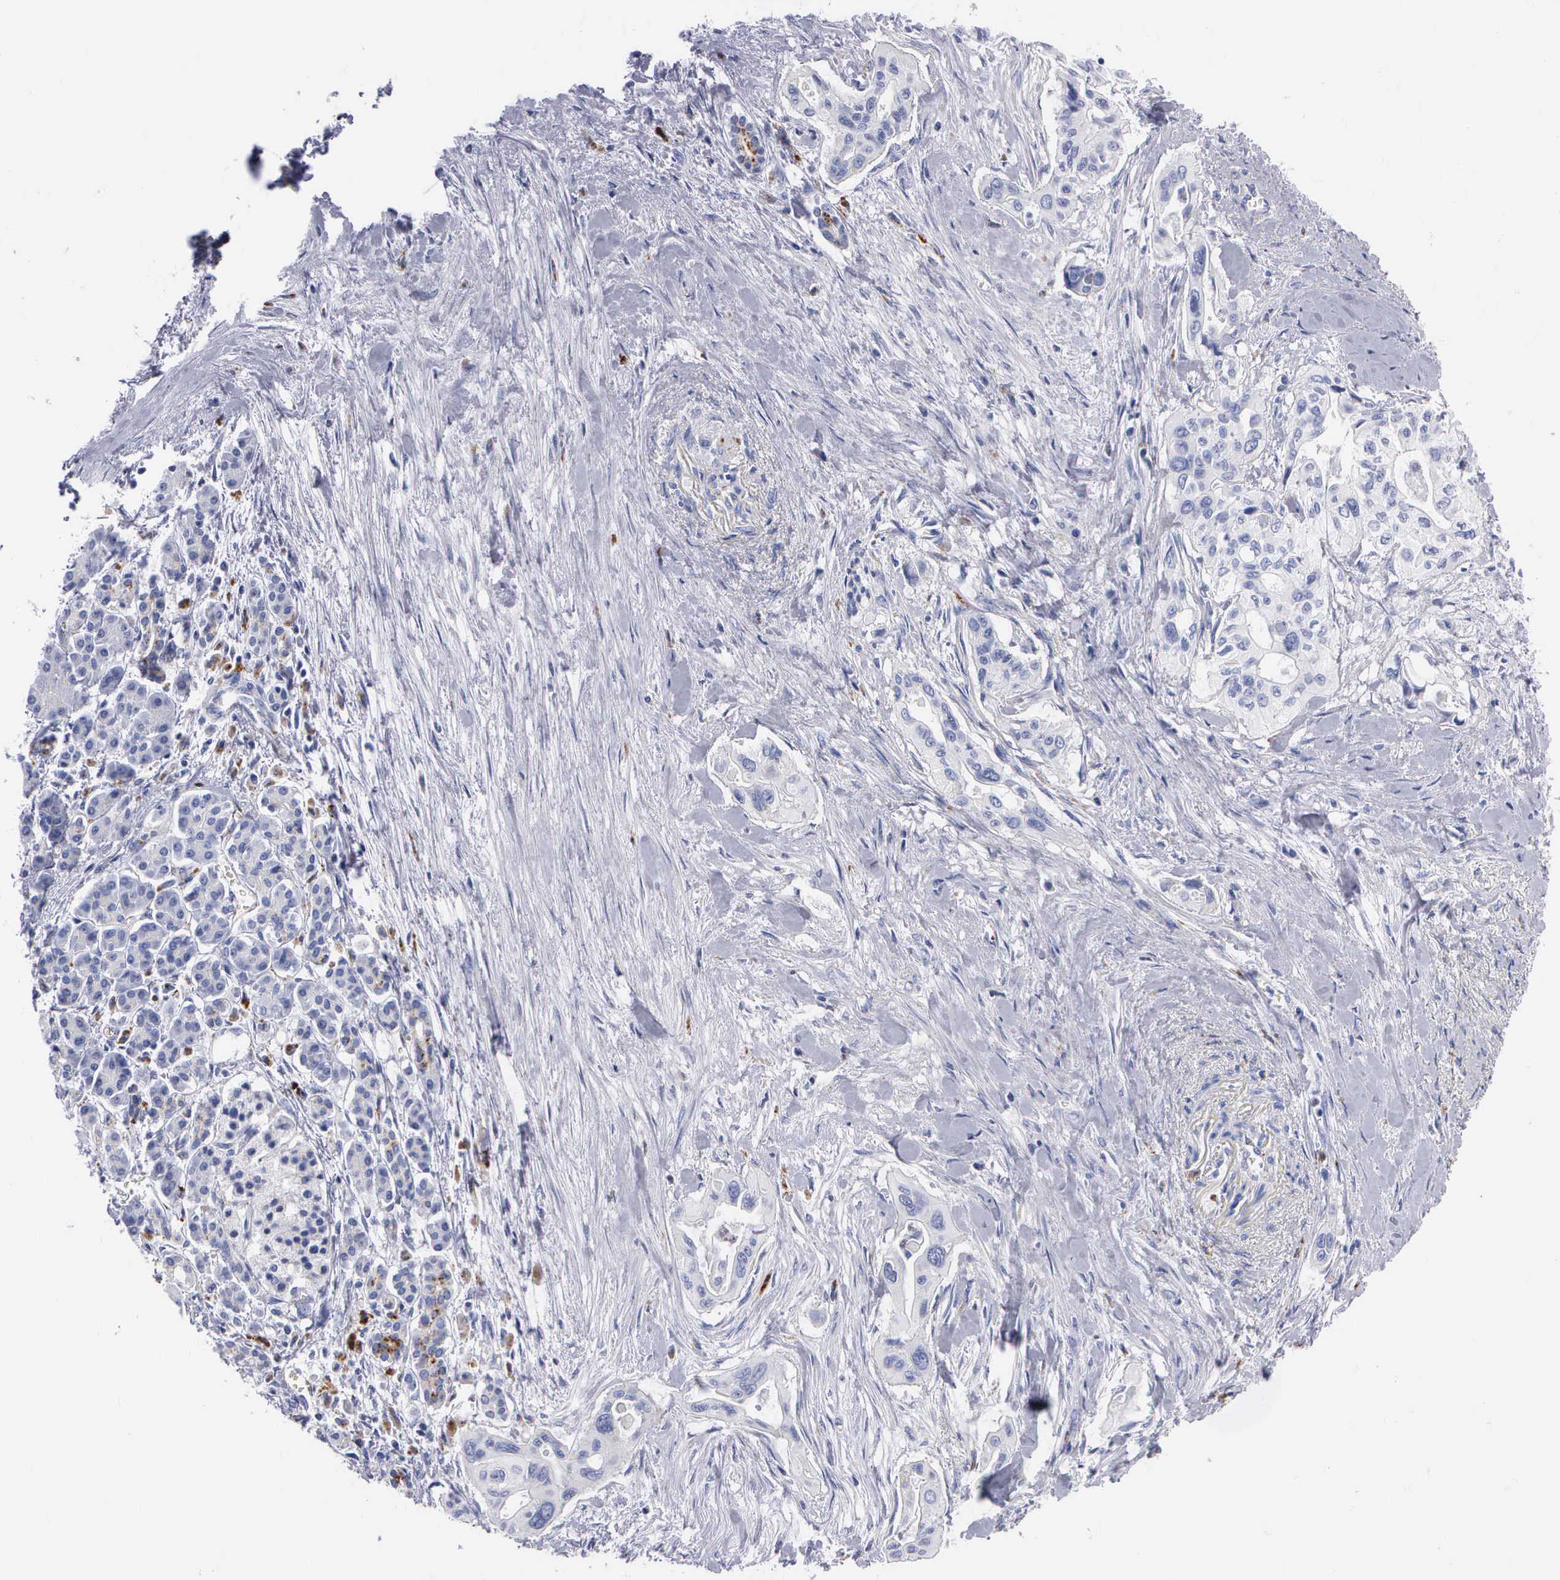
{"staining": {"intensity": "negative", "quantity": "none", "location": "none"}, "tissue": "pancreatic cancer", "cell_type": "Tumor cells", "image_type": "cancer", "snomed": [{"axis": "morphology", "description": "Adenocarcinoma, NOS"}, {"axis": "topography", "description": "Pancreas"}], "caption": "The micrograph shows no significant positivity in tumor cells of adenocarcinoma (pancreatic).", "gene": "CTSL", "patient": {"sex": "male", "age": 77}}